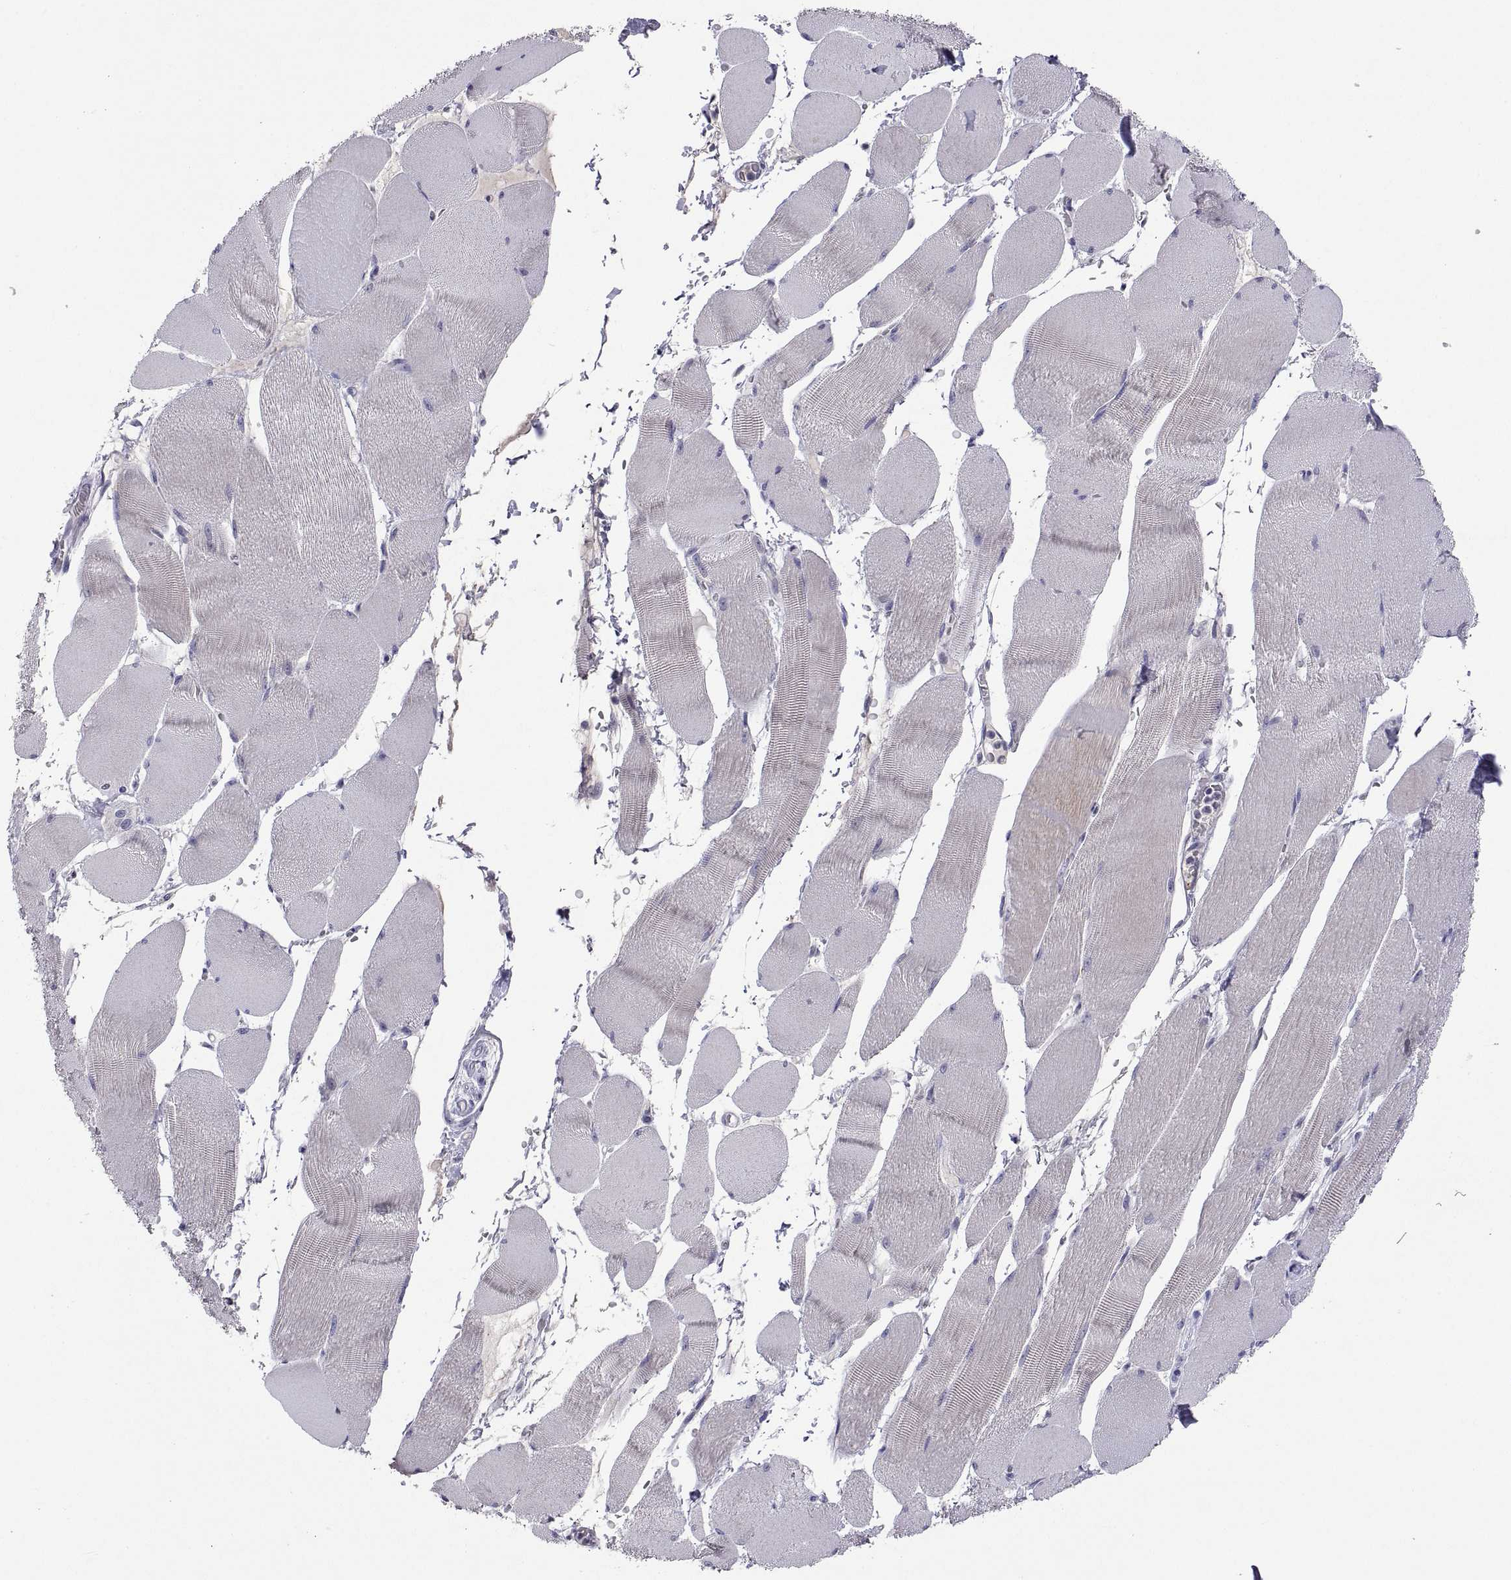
{"staining": {"intensity": "negative", "quantity": "none", "location": "none"}, "tissue": "skeletal muscle", "cell_type": "Myocytes", "image_type": "normal", "snomed": [{"axis": "morphology", "description": "Normal tissue, NOS"}, {"axis": "topography", "description": "Skeletal muscle"}], "caption": "Myocytes show no significant expression in unremarkable skeletal muscle. Brightfield microscopy of immunohistochemistry stained with DAB (3,3'-diaminobenzidine) (brown) and hematoxylin (blue), captured at high magnification.", "gene": "MS4A1", "patient": {"sex": "male", "age": 56}}